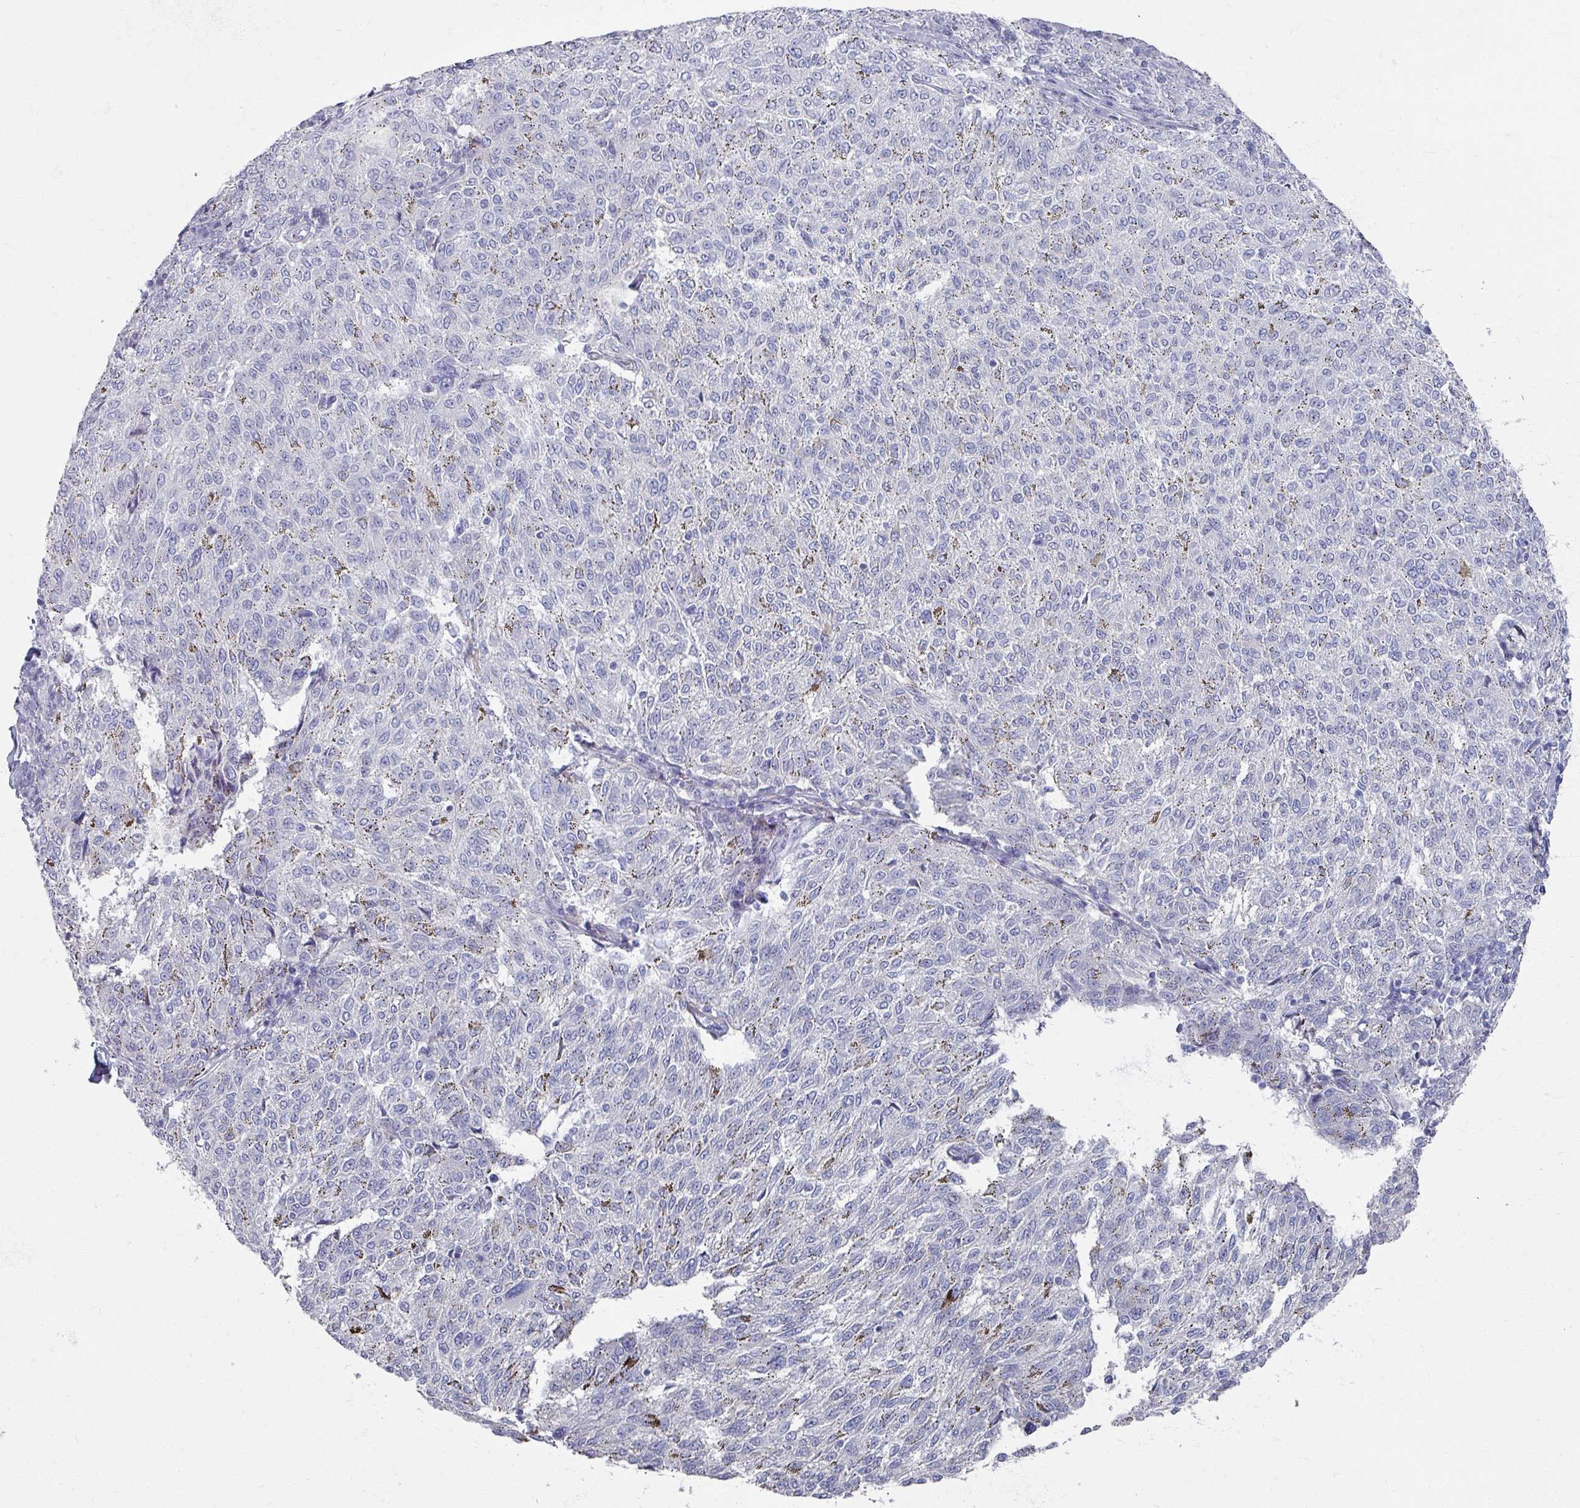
{"staining": {"intensity": "negative", "quantity": "none", "location": "none"}, "tissue": "melanoma", "cell_type": "Tumor cells", "image_type": "cancer", "snomed": [{"axis": "morphology", "description": "Malignant melanoma, NOS"}, {"axis": "topography", "description": "Skin"}], "caption": "Tumor cells are negative for protein expression in human melanoma.", "gene": "OMG", "patient": {"sex": "female", "age": 72}}